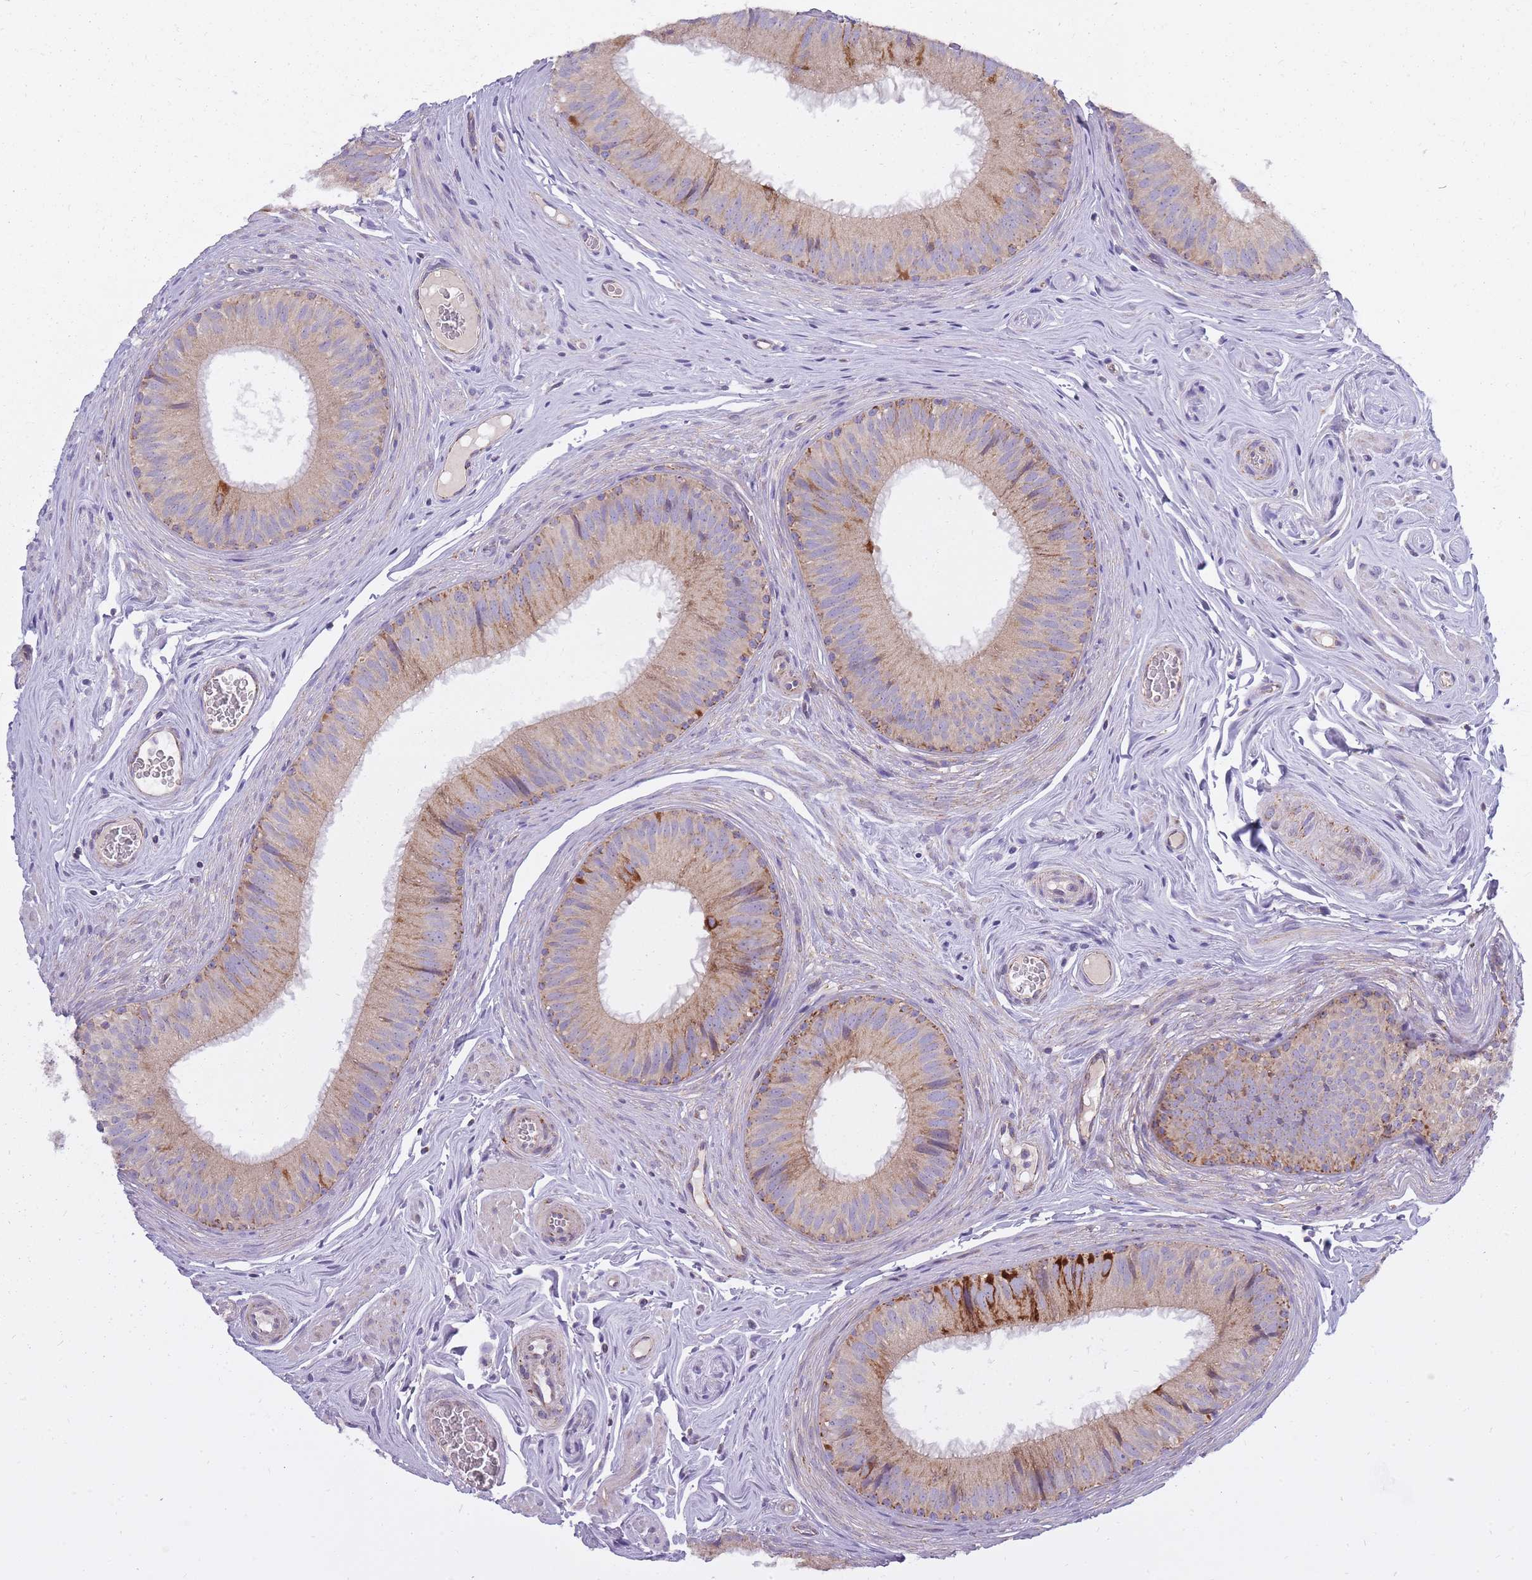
{"staining": {"intensity": "moderate", "quantity": ">75%", "location": "cytoplasmic/membranous"}, "tissue": "epididymis", "cell_type": "Glandular cells", "image_type": "normal", "snomed": [{"axis": "morphology", "description": "Normal tissue, NOS"}, {"axis": "topography", "description": "Epididymis, spermatic cord, NOS"}], "caption": "Immunohistochemical staining of unremarkable epididymis demonstrates >75% levels of moderate cytoplasmic/membranous protein staining in approximately >75% of glandular cells. (Brightfield microscopy of DAB IHC at high magnification).", "gene": "ALKBH4", "patient": {"sex": "male", "age": 25}}